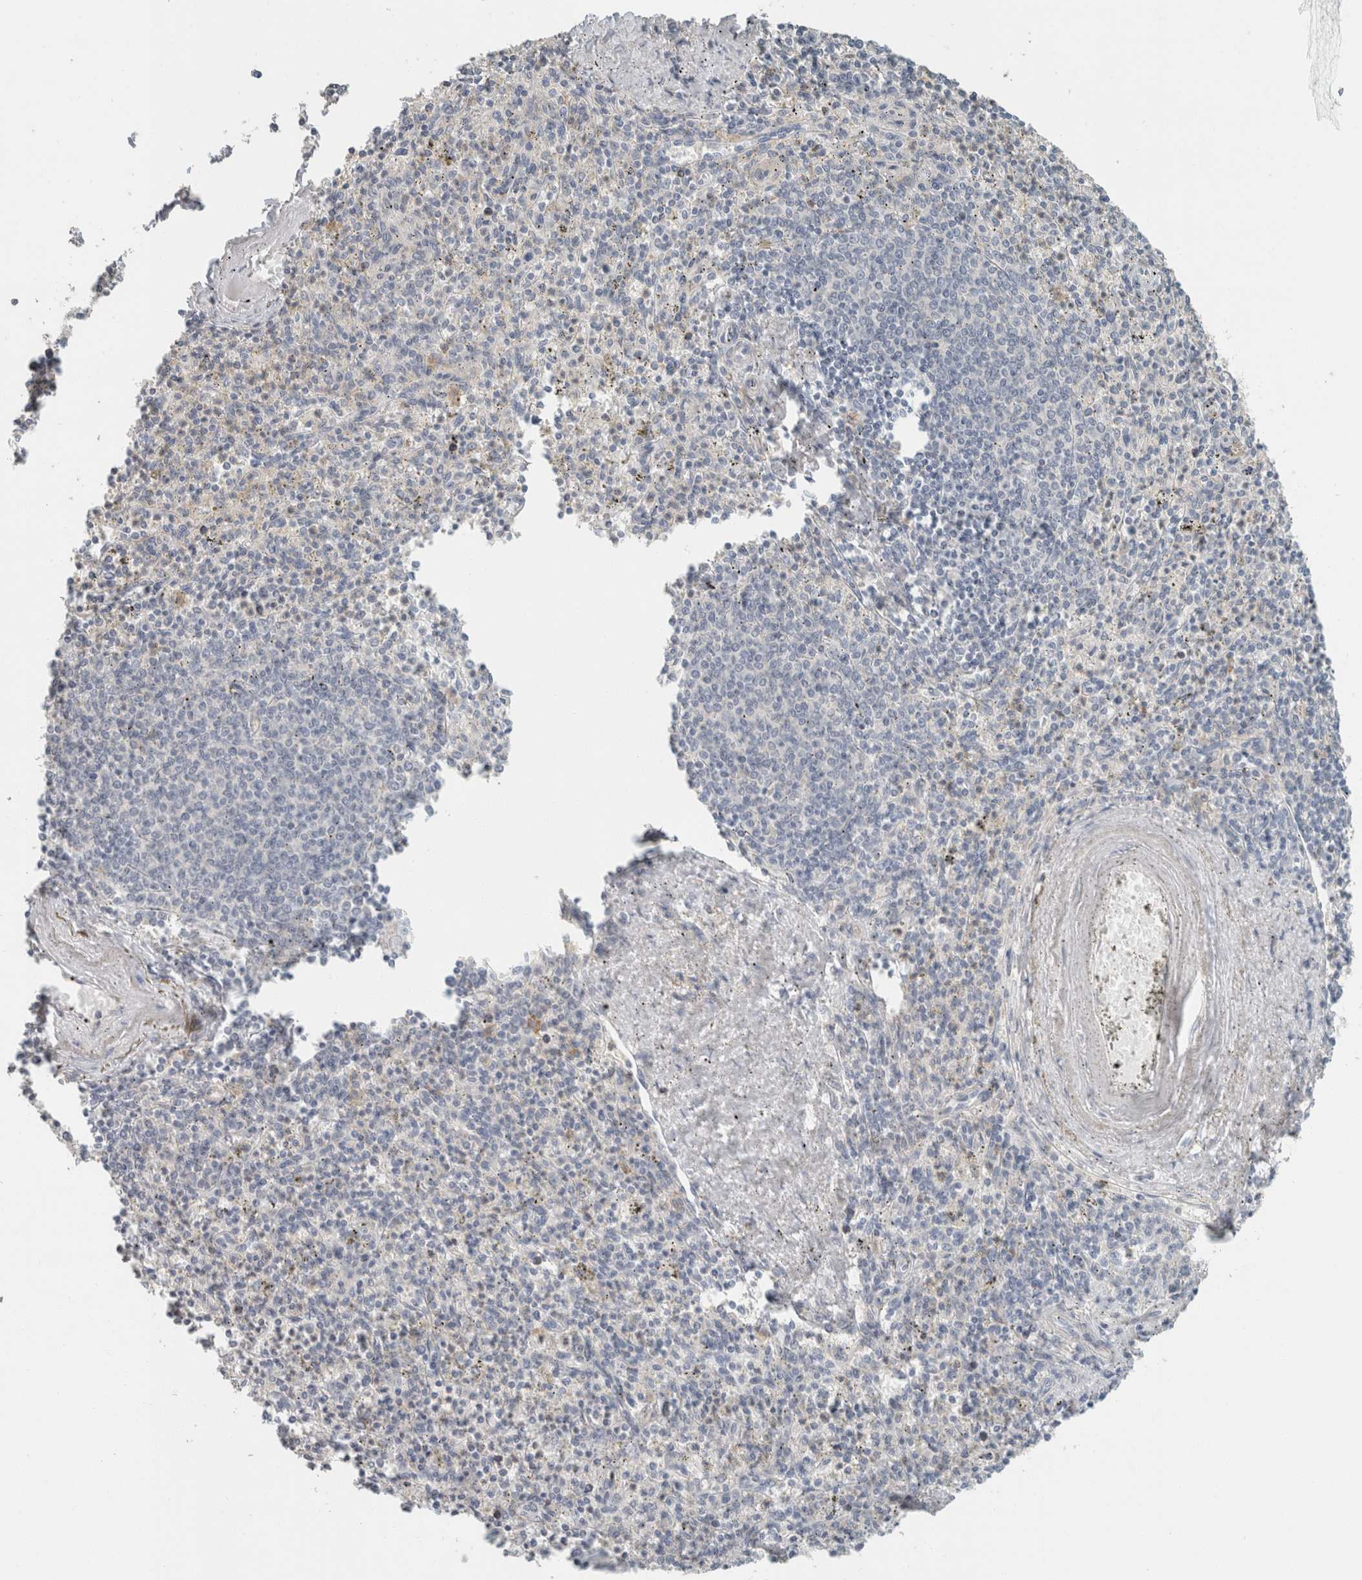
{"staining": {"intensity": "negative", "quantity": "none", "location": "none"}, "tissue": "spleen", "cell_type": "Cells in red pulp", "image_type": "normal", "snomed": [{"axis": "morphology", "description": "Normal tissue, NOS"}, {"axis": "topography", "description": "Spleen"}], "caption": "An image of human spleen is negative for staining in cells in red pulp. (DAB (3,3'-diaminobenzidine) IHC with hematoxylin counter stain).", "gene": "SCIN", "patient": {"sex": "male", "age": 72}}